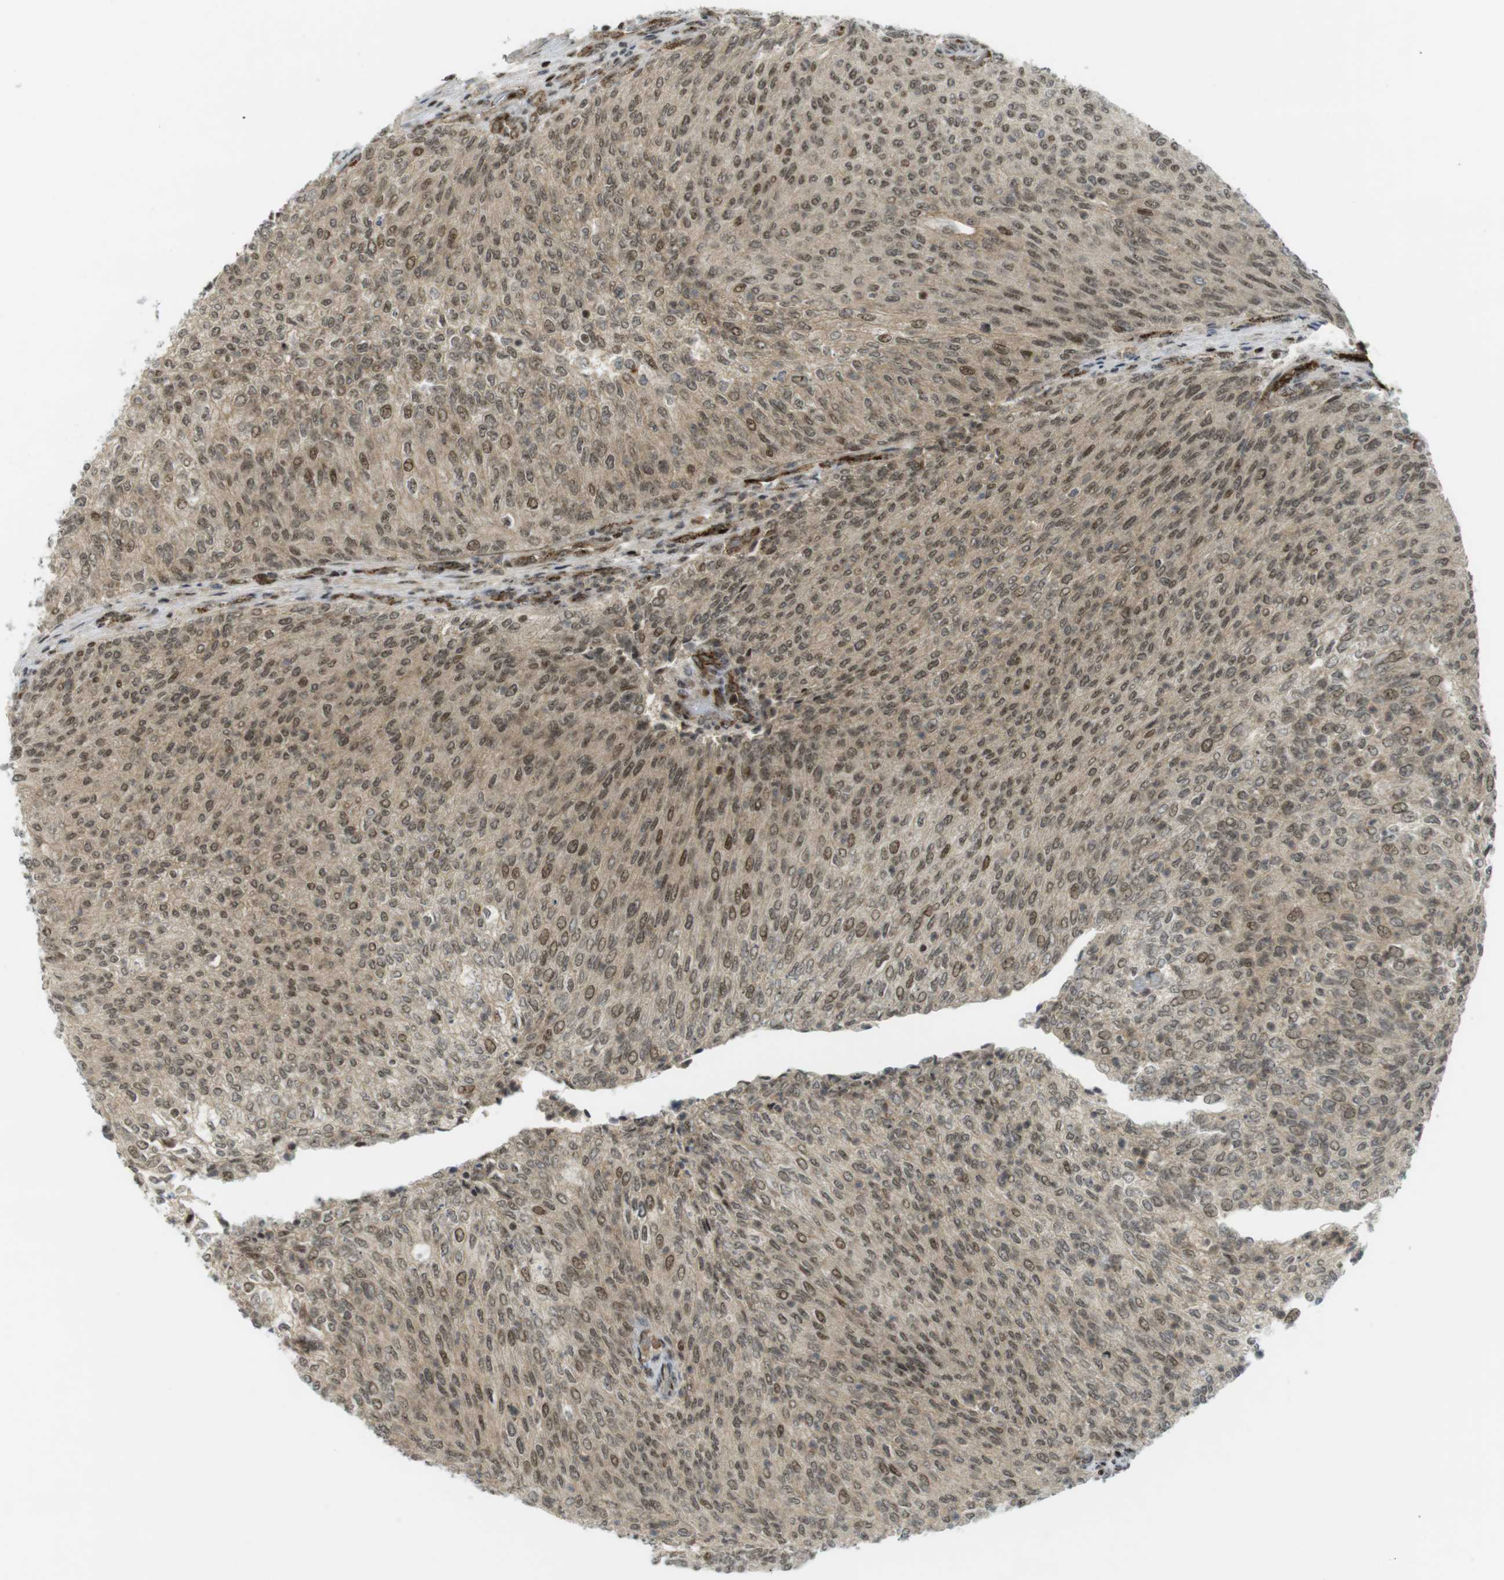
{"staining": {"intensity": "moderate", "quantity": ">75%", "location": "cytoplasmic/membranous,nuclear"}, "tissue": "urothelial cancer", "cell_type": "Tumor cells", "image_type": "cancer", "snomed": [{"axis": "morphology", "description": "Urothelial carcinoma, Low grade"}, {"axis": "topography", "description": "Urinary bladder"}], "caption": "Immunohistochemistry (IHC) image of human urothelial carcinoma (low-grade) stained for a protein (brown), which exhibits medium levels of moderate cytoplasmic/membranous and nuclear expression in about >75% of tumor cells.", "gene": "PPP1R13B", "patient": {"sex": "female", "age": 79}}